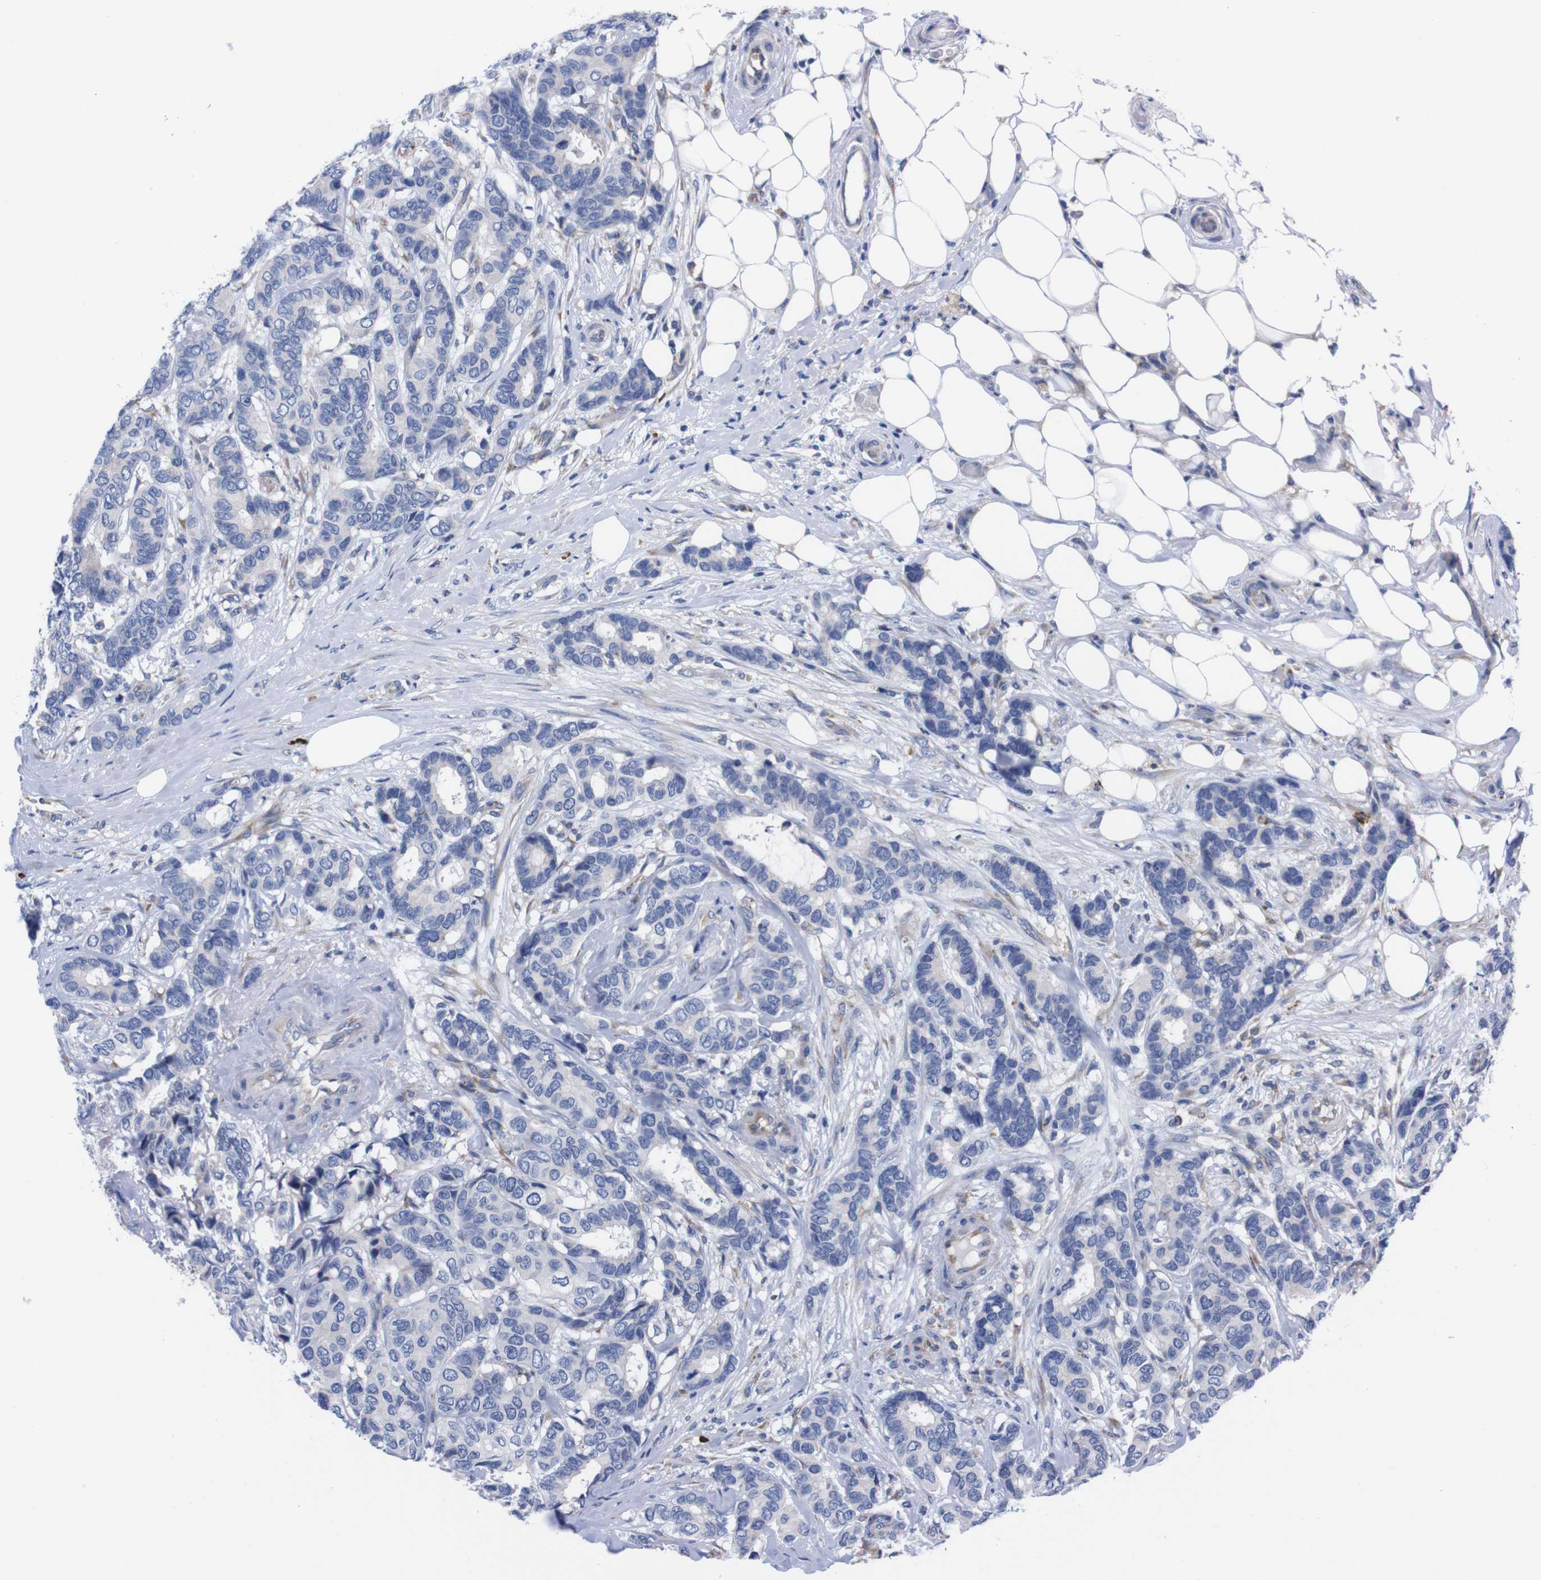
{"staining": {"intensity": "negative", "quantity": "none", "location": "none"}, "tissue": "breast cancer", "cell_type": "Tumor cells", "image_type": "cancer", "snomed": [{"axis": "morphology", "description": "Duct carcinoma"}, {"axis": "topography", "description": "Breast"}], "caption": "Immunohistochemical staining of human breast cancer (invasive ductal carcinoma) demonstrates no significant positivity in tumor cells.", "gene": "NEBL", "patient": {"sex": "female", "age": 87}}